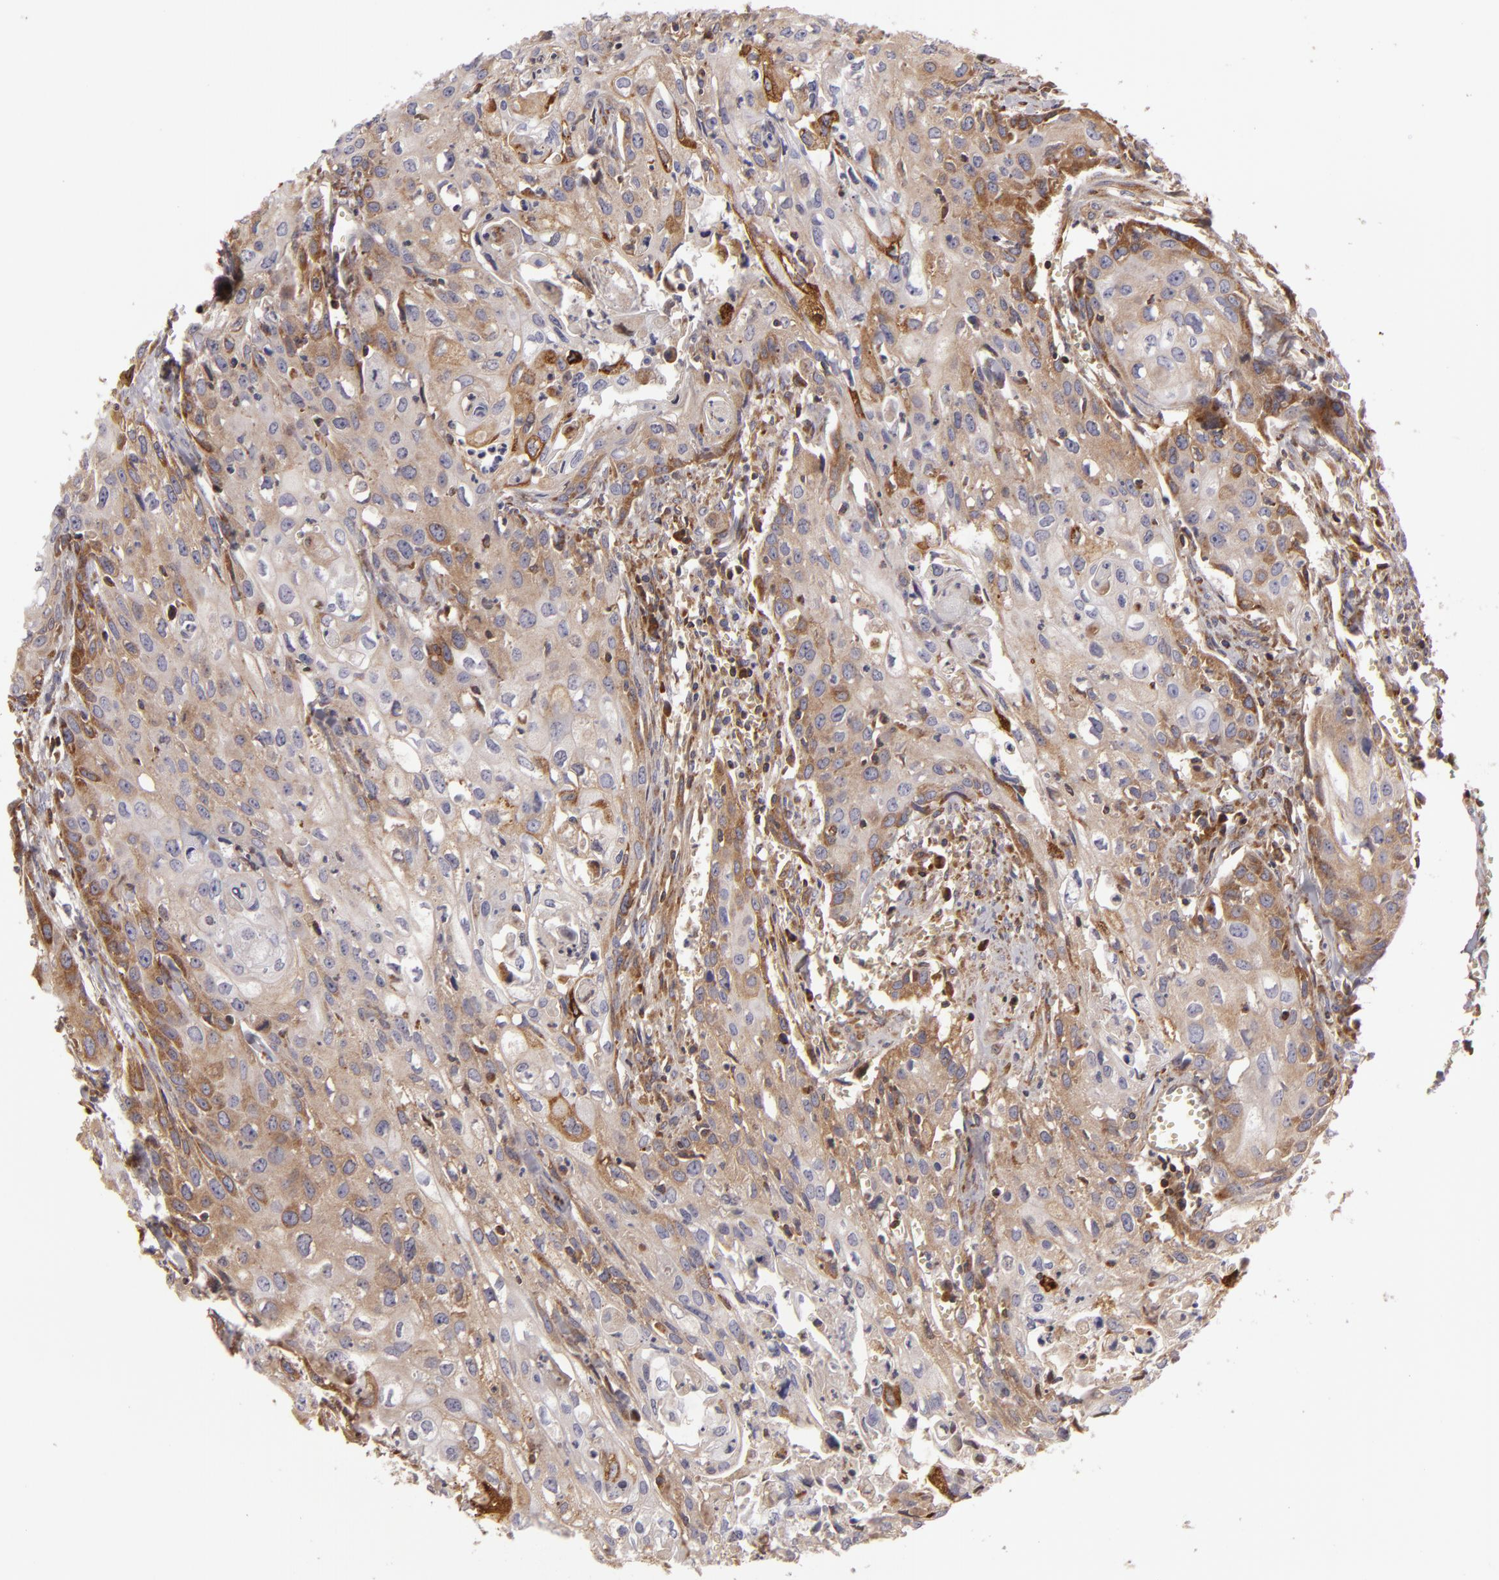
{"staining": {"intensity": "moderate", "quantity": "25%-75%", "location": "cytoplasmic/membranous"}, "tissue": "urothelial cancer", "cell_type": "Tumor cells", "image_type": "cancer", "snomed": [{"axis": "morphology", "description": "Urothelial carcinoma, High grade"}, {"axis": "topography", "description": "Urinary bladder"}], "caption": "Immunohistochemical staining of human urothelial cancer exhibits medium levels of moderate cytoplasmic/membranous expression in approximately 25%-75% of tumor cells.", "gene": "CFB", "patient": {"sex": "male", "age": 54}}